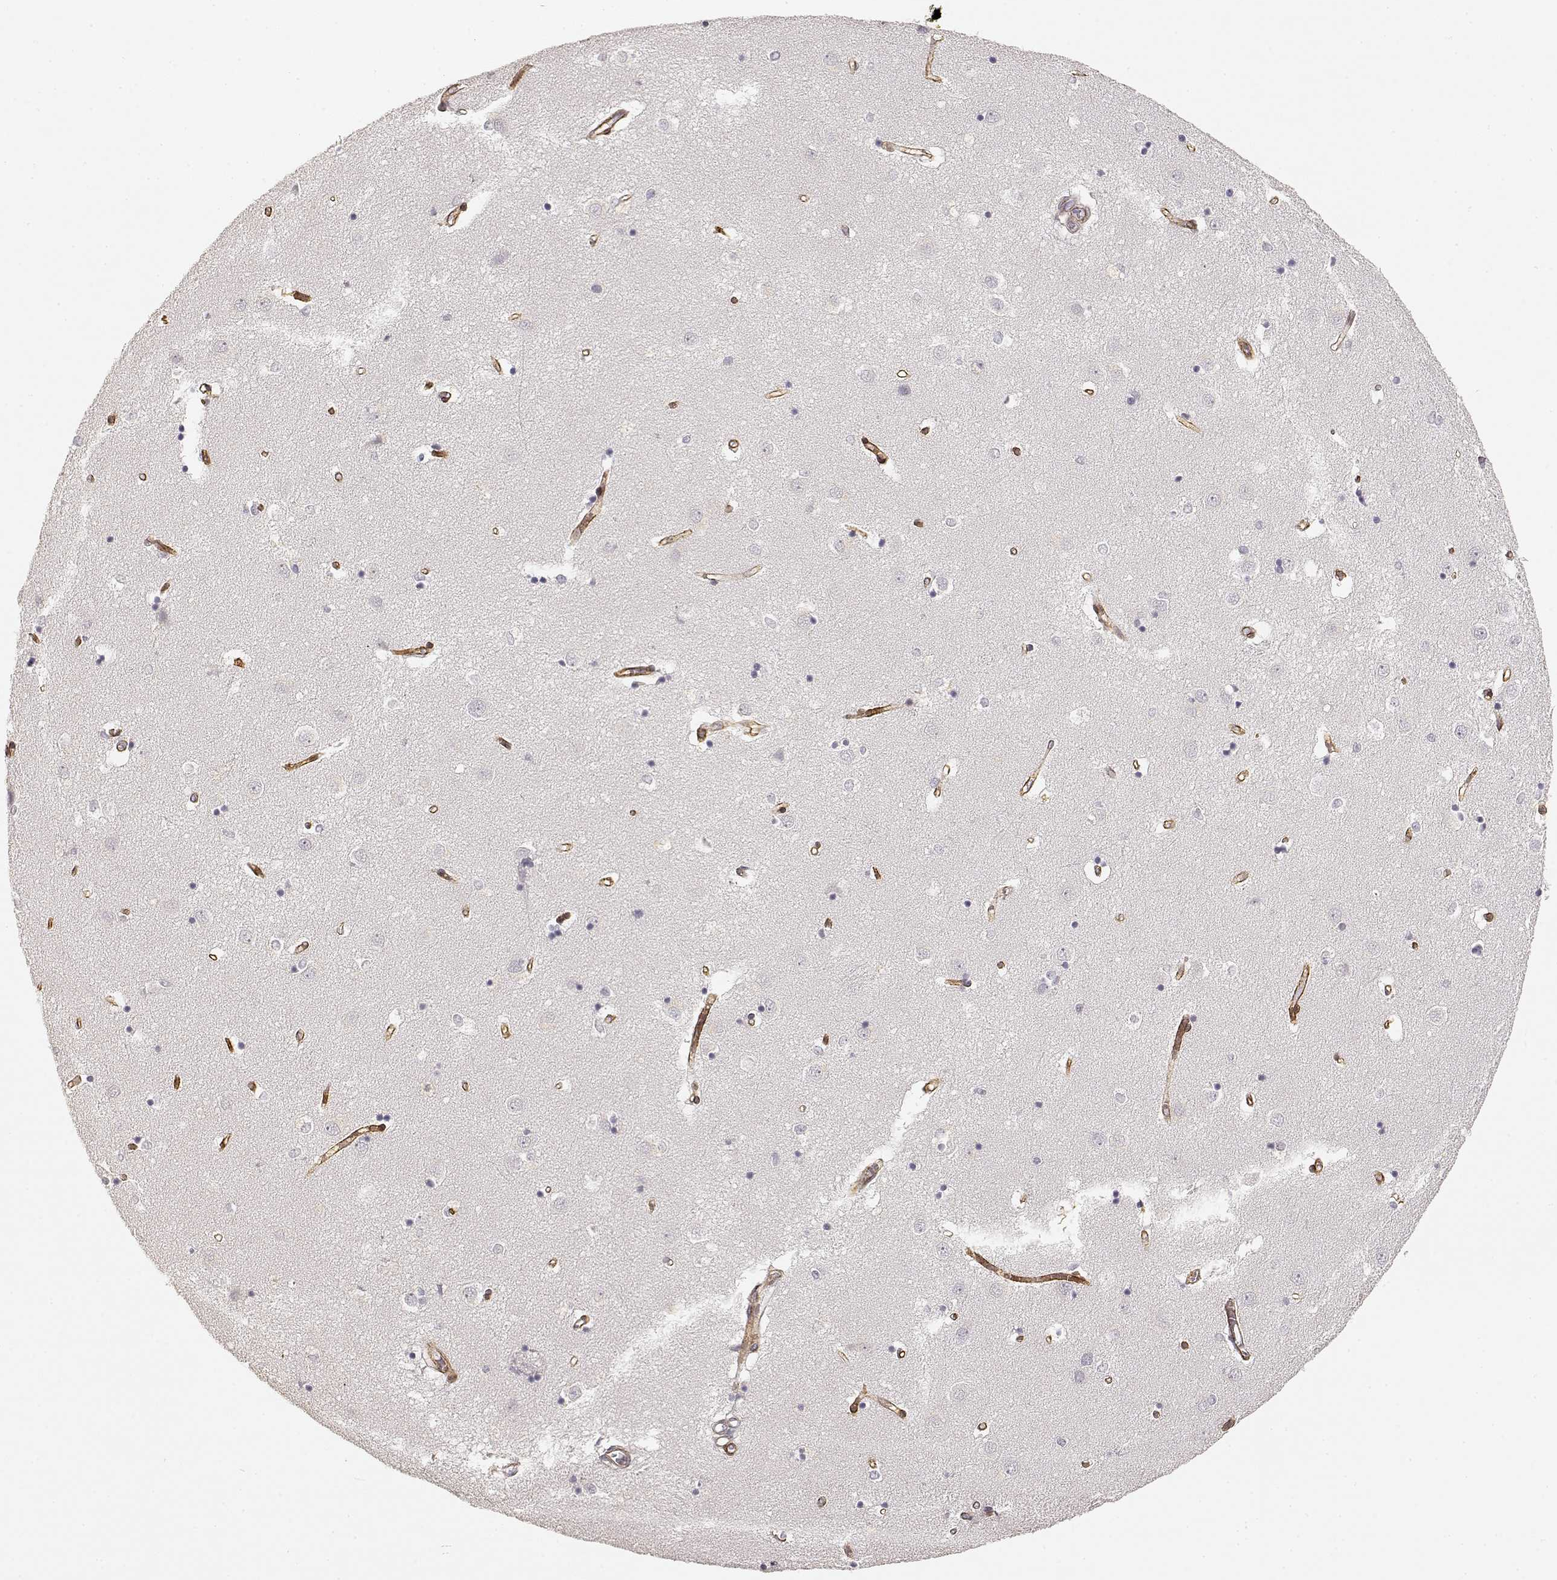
{"staining": {"intensity": "negative", "quantity": "none", "location": "none"}, "tissue": "caudate", "cell_type": "Glial cells", "image_type": "normal", "snomed": [{"axis": "morphology", "description": "Normal tissue, NOS"}, {"axis": "topography", "description": "Lateral ventricle wall"}], "caption": "A high-resolution photomicrograph shows IHC staining of unremarkable caudate, which demonstrates no significant positivity in glial cells. (Stains: DAB (3,3'-diaminobenzidine) IHC with hematoxylin counter stain, Microscopy: brightfield microscopy at high magnification).", "gene": "LAMA4", "patient": {"sex": "male", "age": 54}}